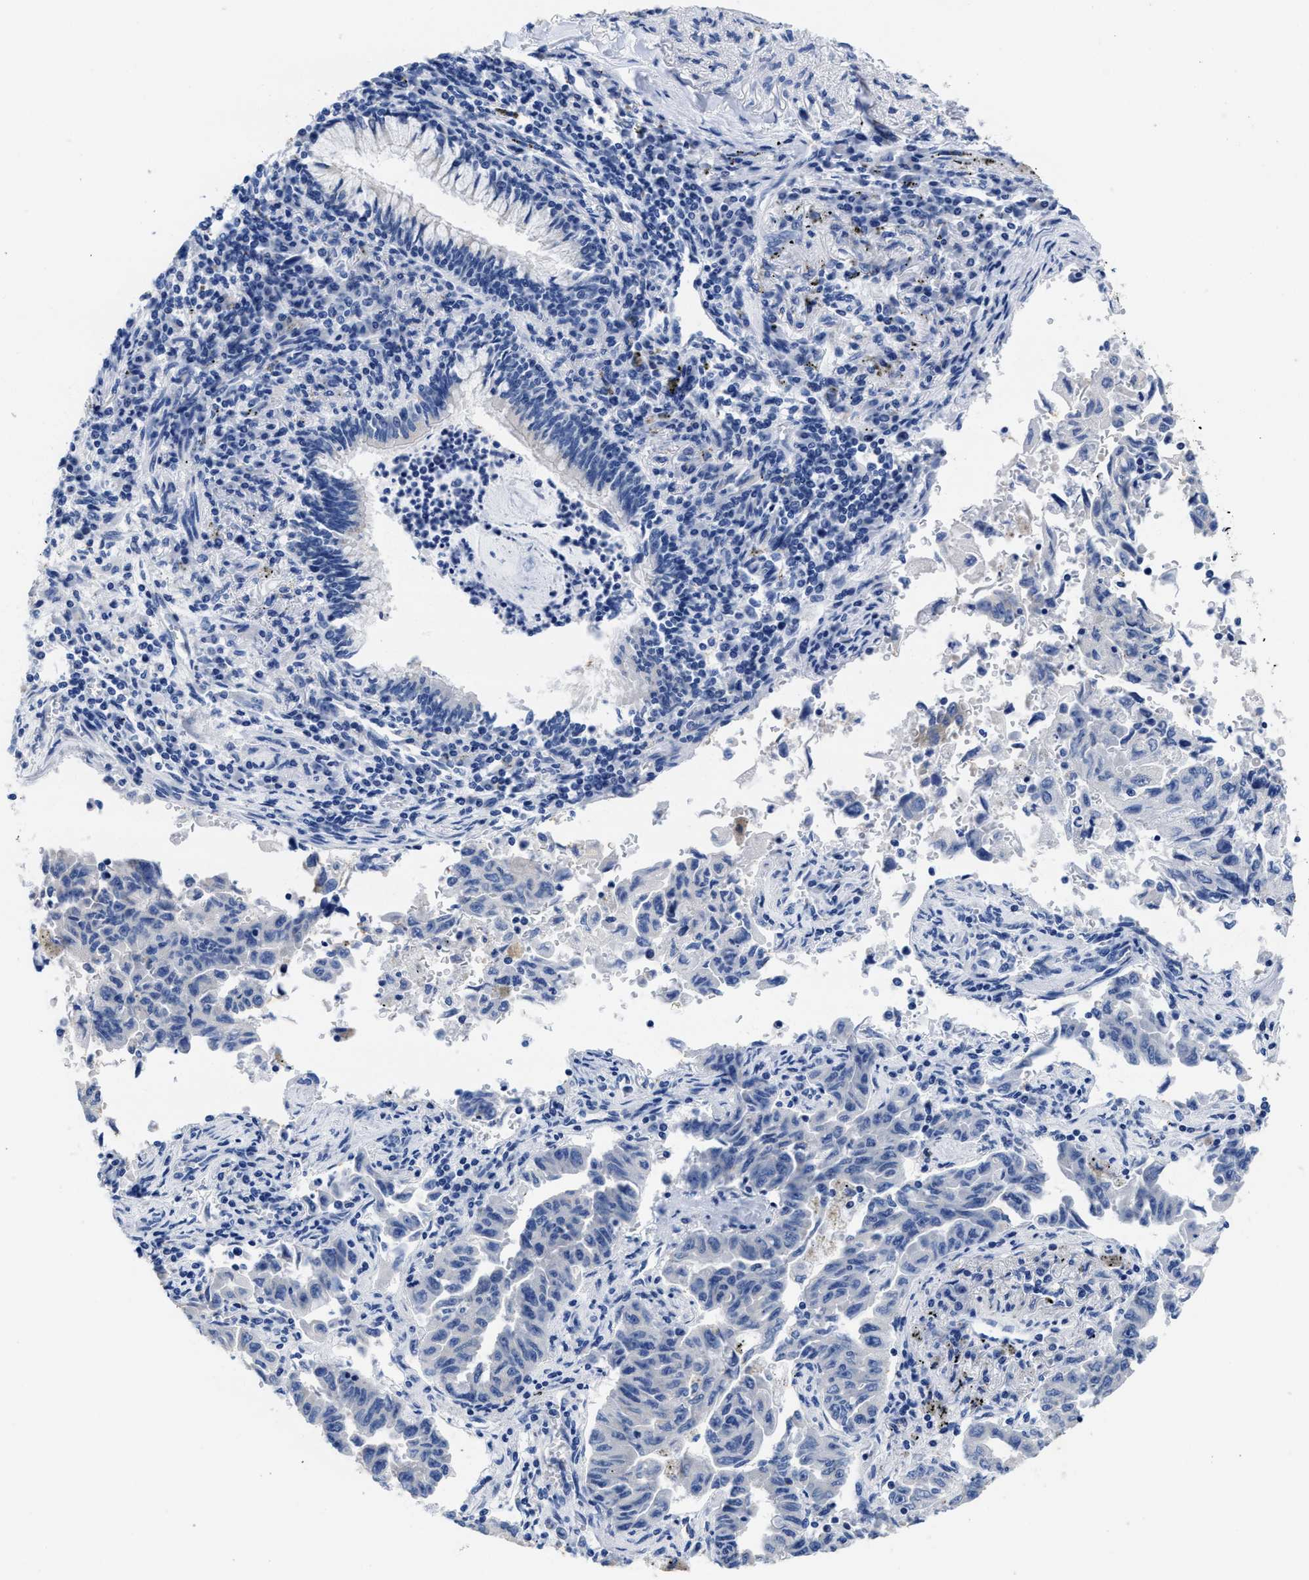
{"staining": {"intensity": "negative", "quantity": "none", "location": "none"}, "tissue": "lung cancer", "cell_type": "Tumor cells", "image_type": "cancer", "snomed": [{"axis": "morphology", "description": "Adenocarcinoma, NOS"}, {"axis": "topography", "description": "Lung"}], "caption": "The IHC image has no significant staining in tumor cells of adenocarcinoma (lung) tissue.", "gene": "HOOK1", "patient": {"sex": "female", "age": 51}}